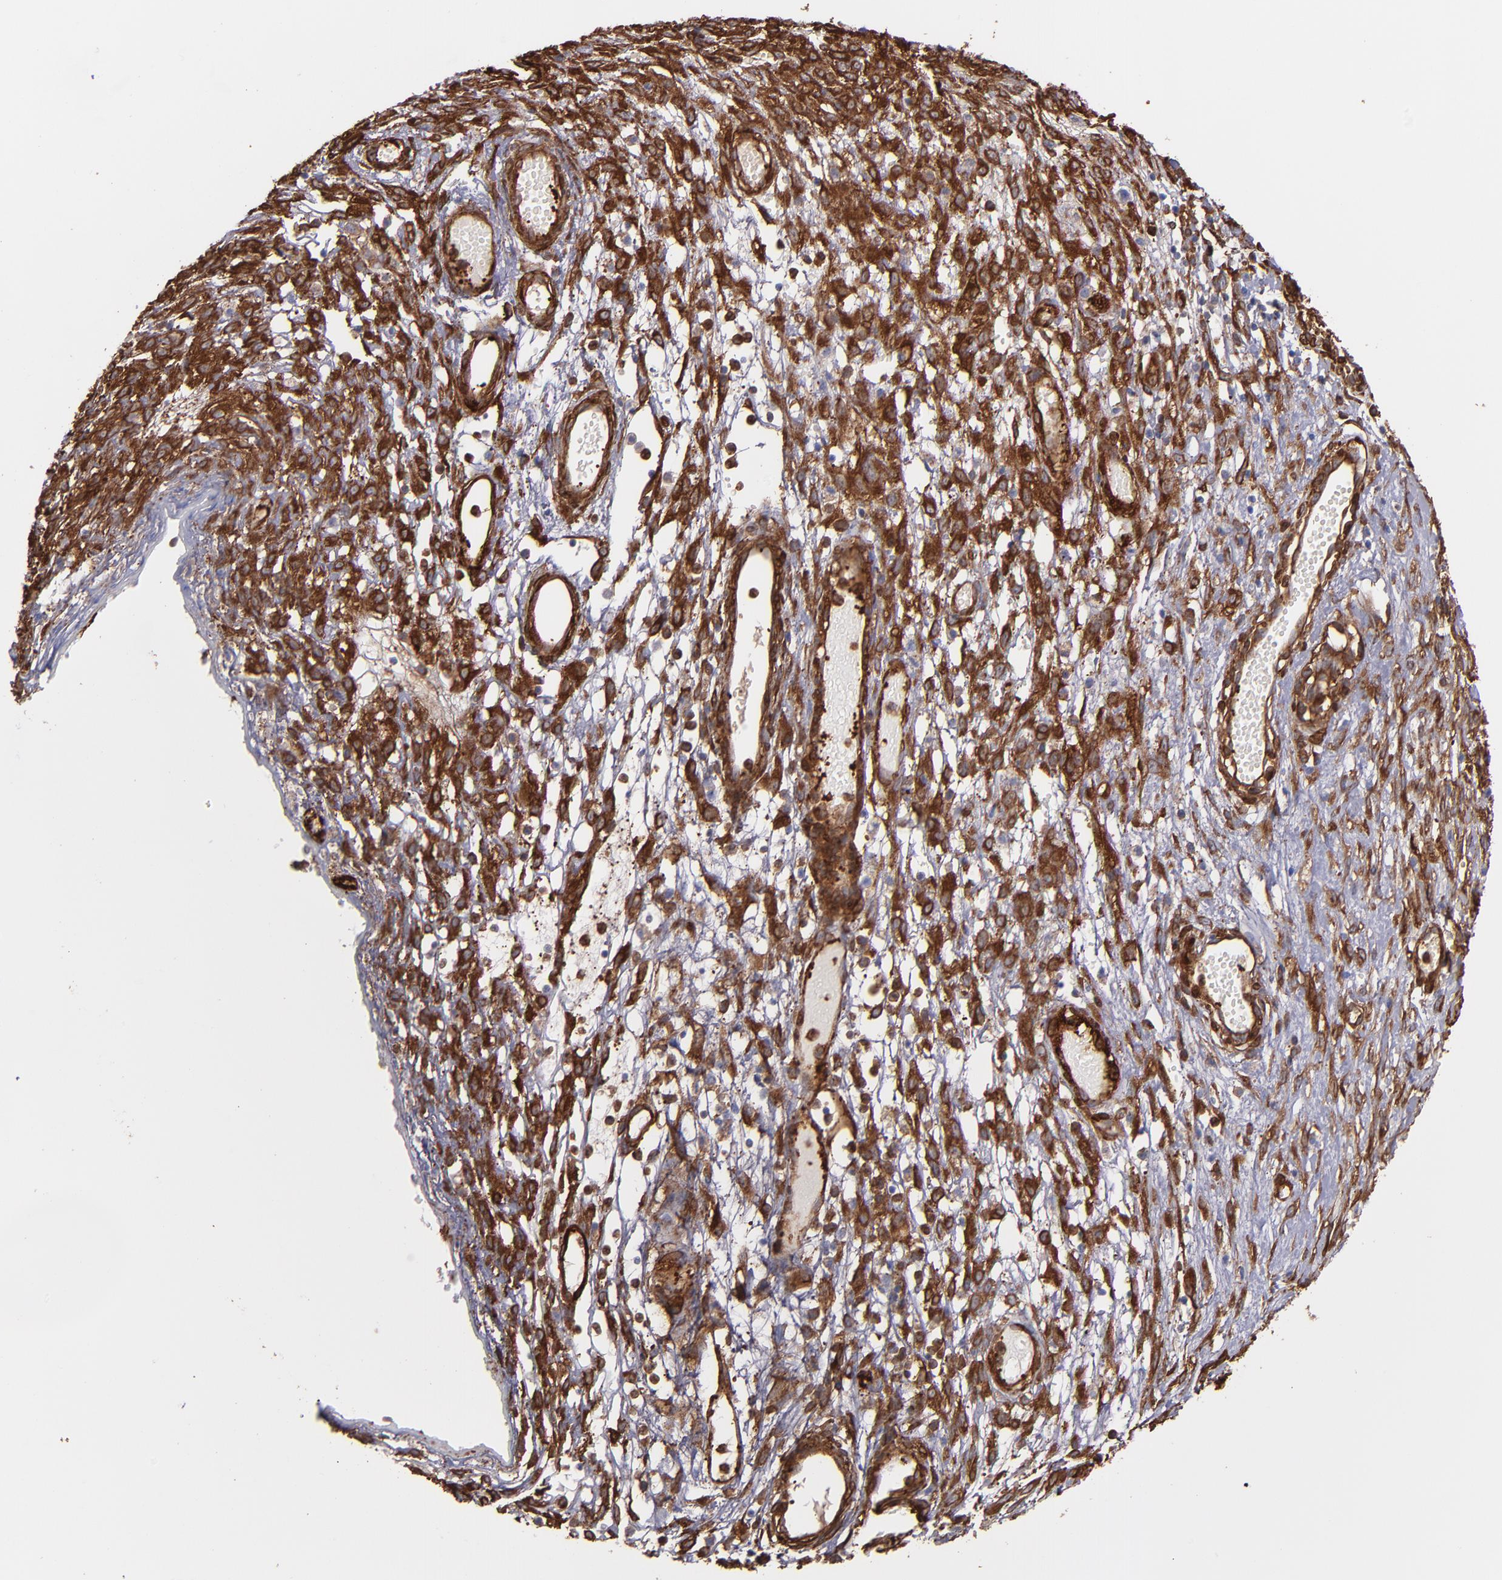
{"staining": {"intensity": "moderate", "quantity": "25%-75%", "location": "cytoplasmic/membranous"}, "tissue": "ovarian cancer", "cell_type": "Tumor cells", "image_type": "cancer", "snomed": [{"axis": "morphology", "description": "Carcinoma, endometroid"}, {"axis": "topography", "description": "Ovary"}], "caption": "This micrograph exhibits ovarian cancer (endometroid carcinoma) stained with IHC to label a protein in brown. The cytoplasmic/membranous of tumor cells show moderate positivity for the protein. Nuclei are counter-stained blue.", "gene": "VCL", "patient": {"sex": "female", "age": 42}}